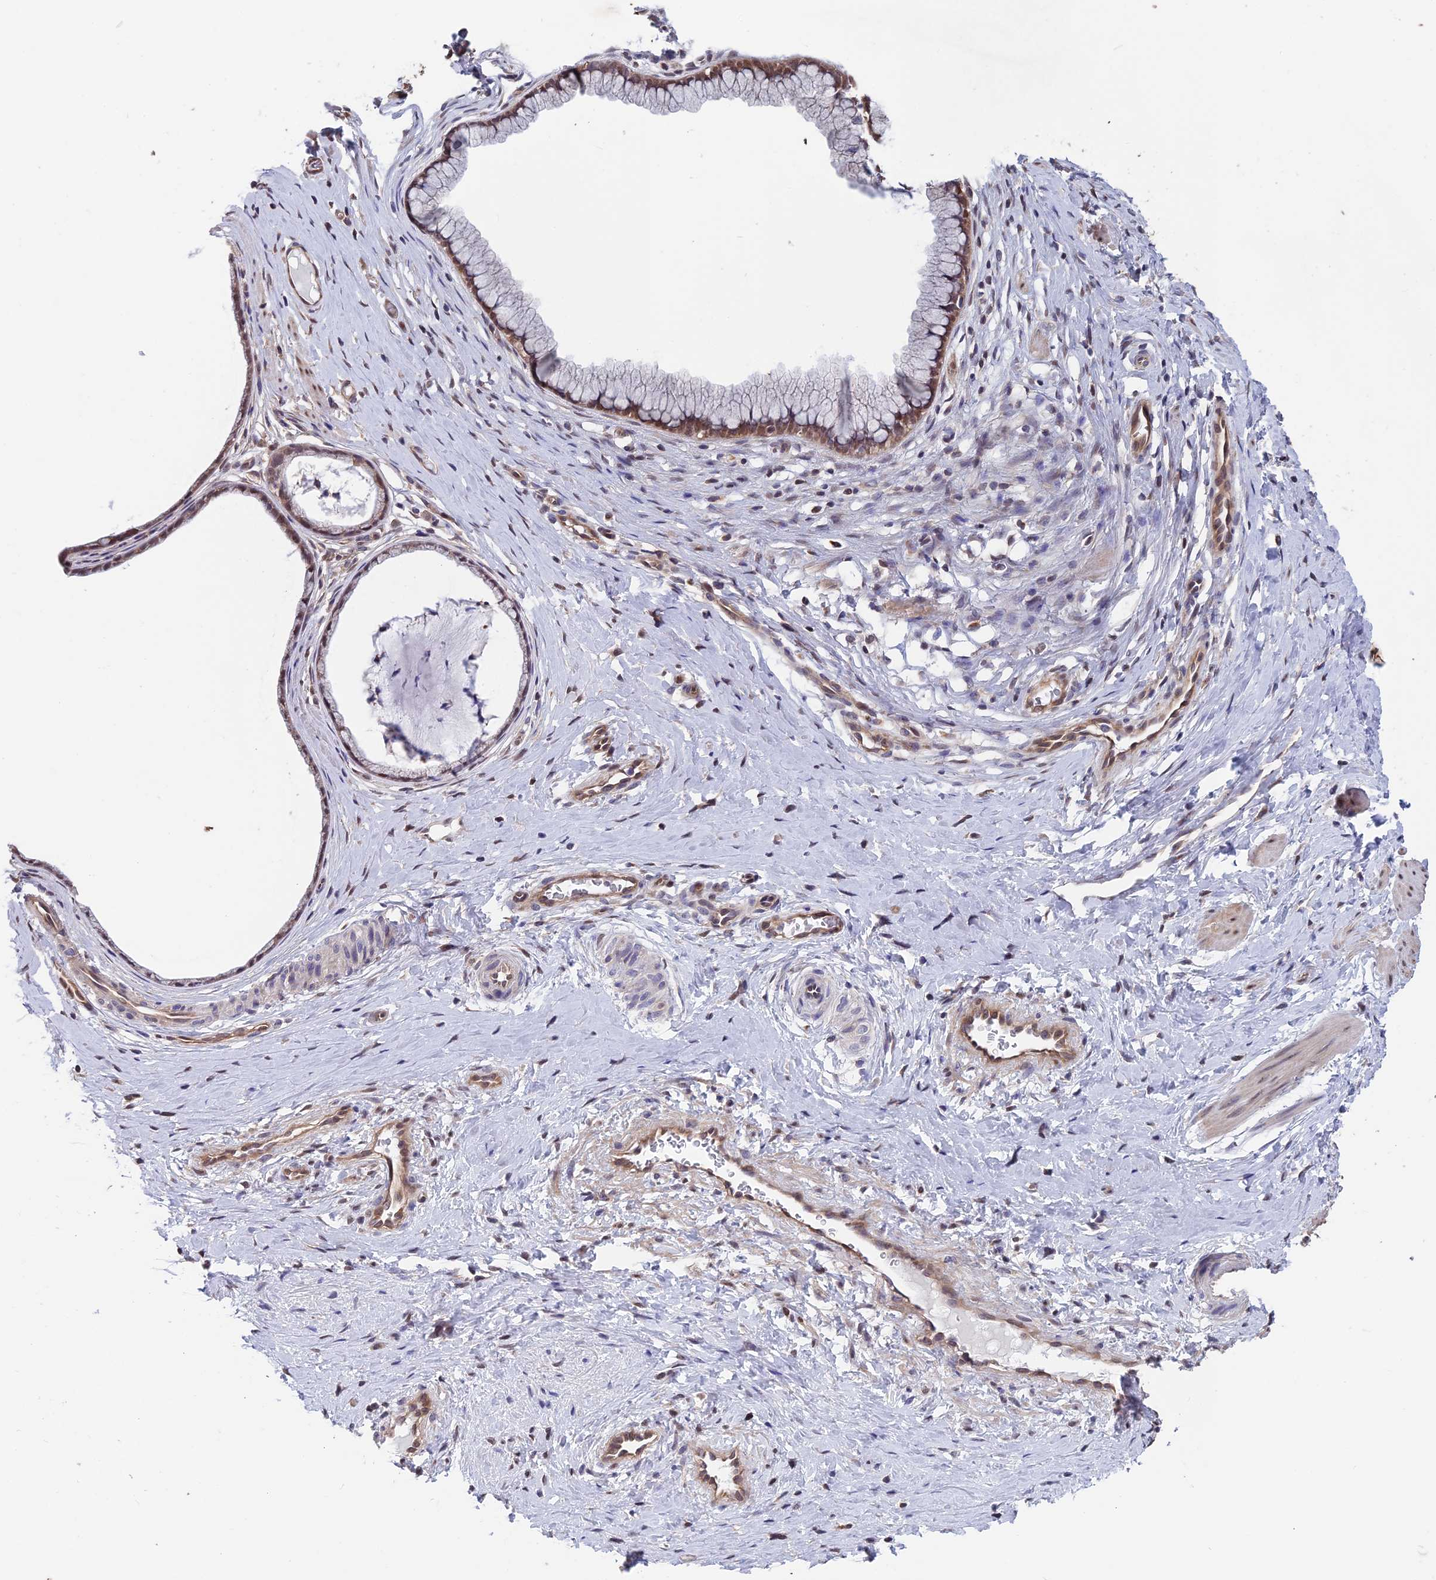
{"staining": {"intensity": "moderate", "quantity": ">75%", "location": "cytoplasmic/membranous,nuclear"}, "tissue": "cervix", "cell_type": "Glandular cells", "image_type": "normal", "snomed": [{"axis": "morphology", "description": "Normal tissue, NOS"}, {"axis": "topography", "description": "Cervix"}], "caption": "This is a histology image of immunohistochemistry staining of normal cervix, which shows moderate expression in the cytoplasmic/membranous,nuclear of glandular cells.", "gene": "MAST2", "patient": {"sex": "female", "age": 36}}